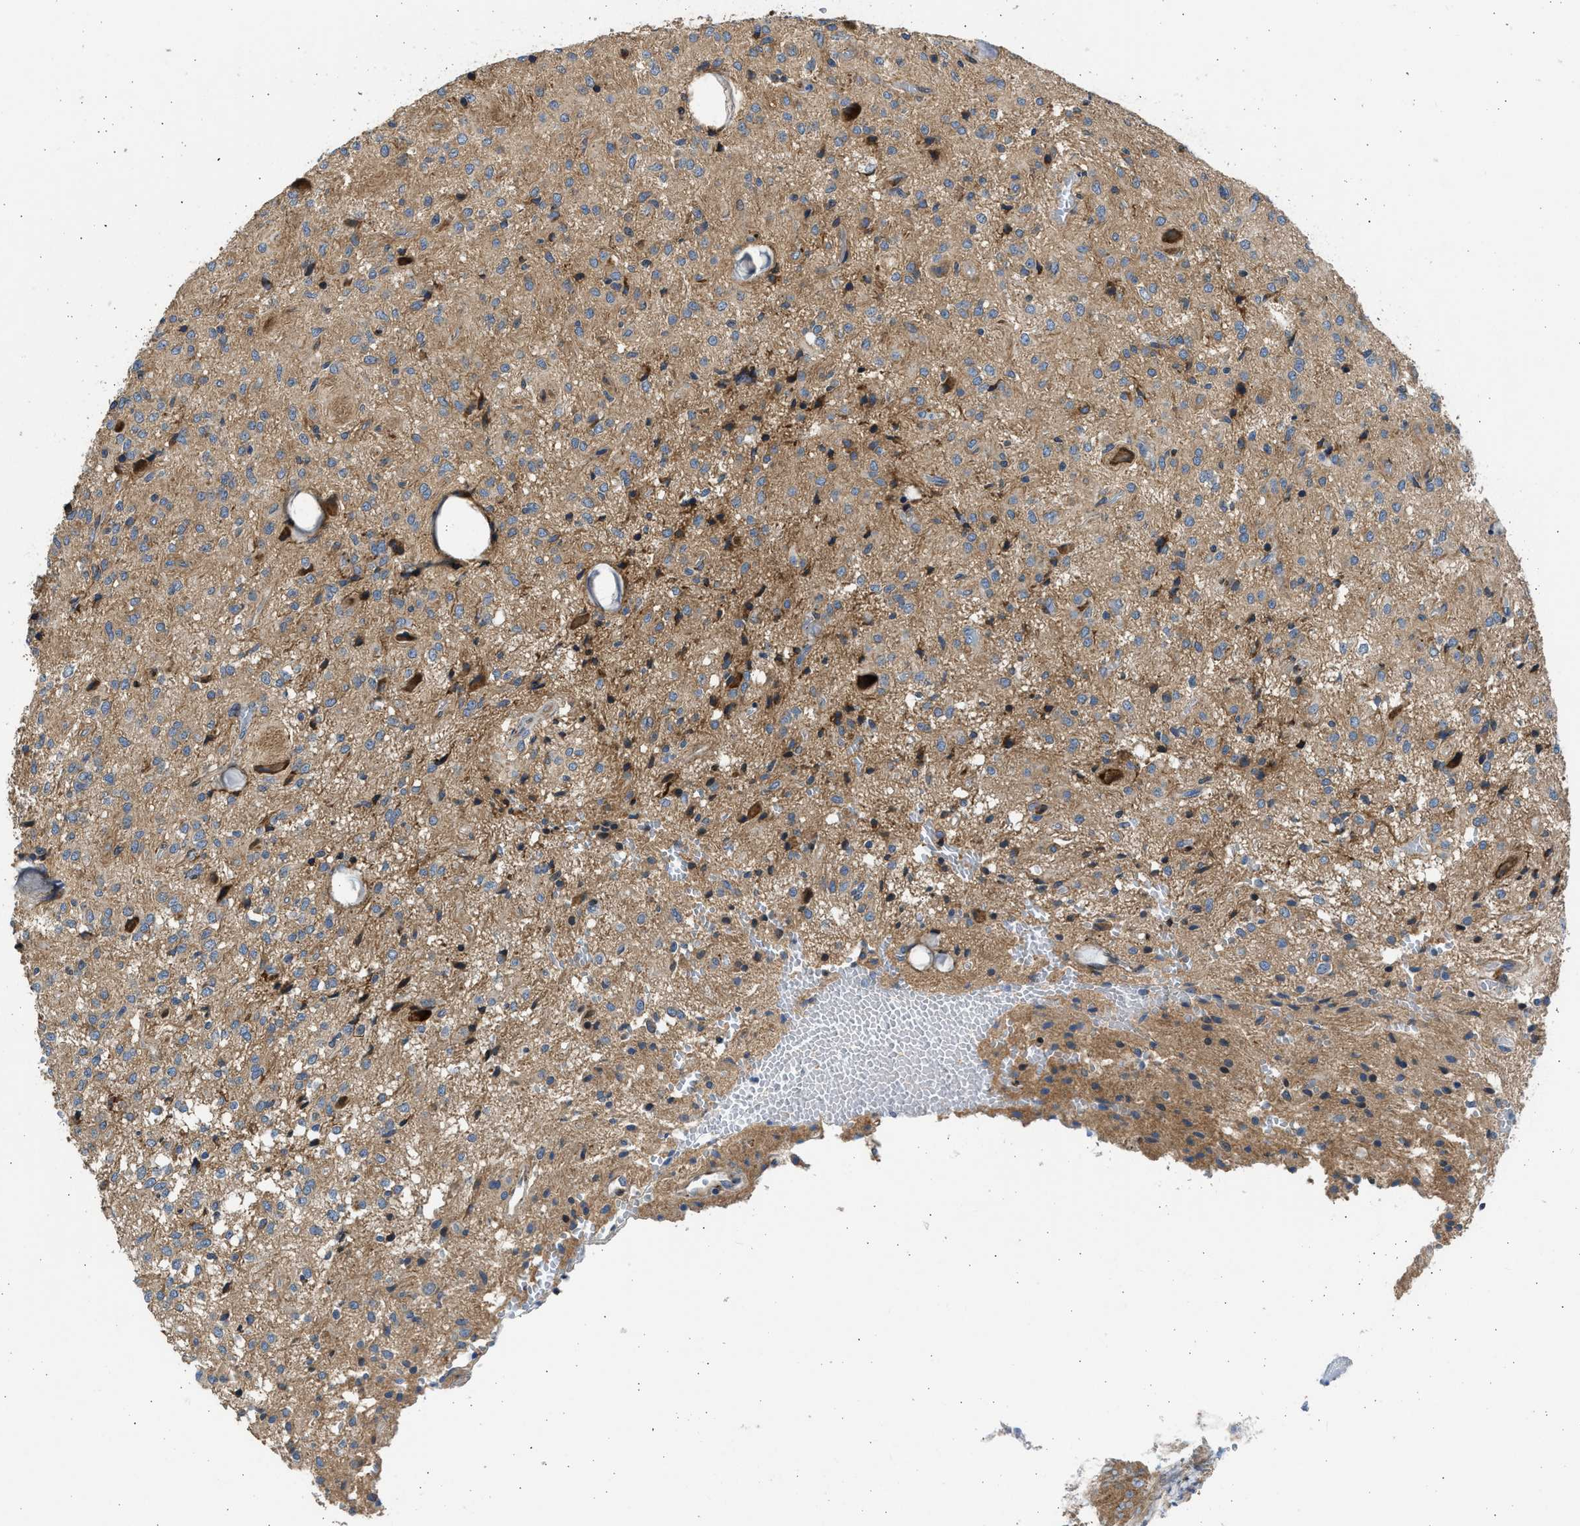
{"staining": {"intensity": "moderate", "quantity": ">75%", "location": "cytoplasmic/membranous"}, "tissue": "glioma", "cell_type": "Tumor cells", "image_type": "cancer", "snomed": [{"axis": "morphology", "description": "Glioma, malignant, High grade"}, {"axis": "topography", "description": "Brain"}], "caption": "A photomicrograph of human malignant high-grade glioma stained for a protein reveals moderate cytoplasmic/membranous brown staining in tumor cells. (IHC, brightfield microscopy, high magnification).", "gene": "PLD2", "patient": {"sex": "female", "age": 59}}